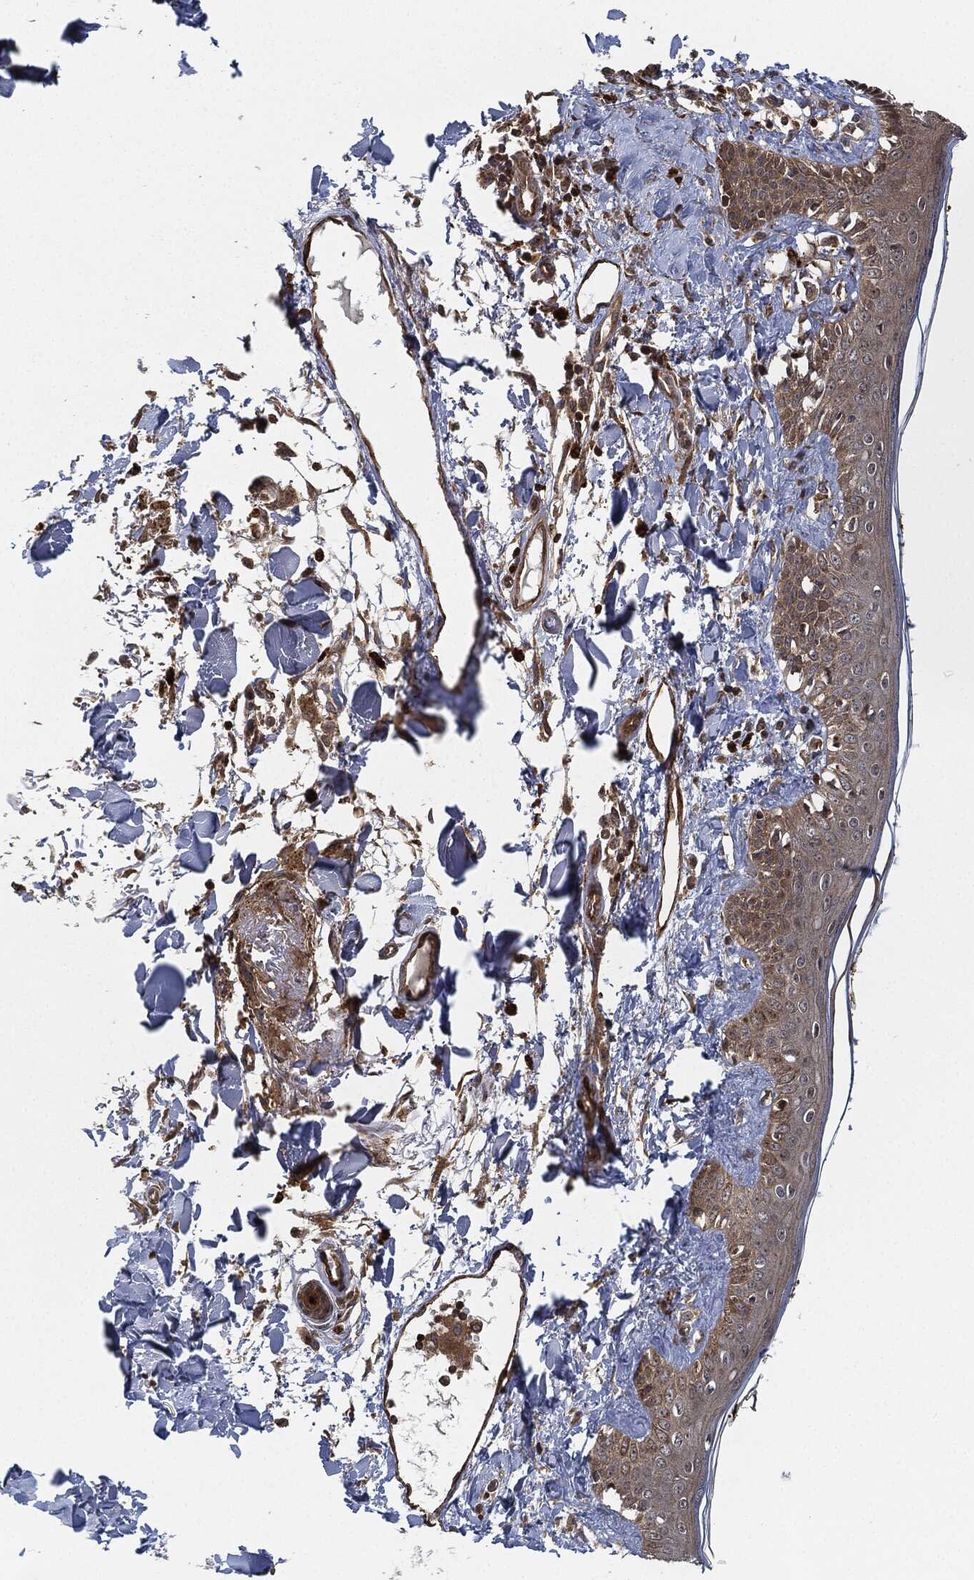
{"staining": {"intensity": "moderate", "quantity": ">75%", "location": "cytoplasmic/membranous"}, "tissue": "skin", "cell_type": "Fibroblasts", "image_type": "normal", "snomed": [{"axis": "morphology", "description": "Normal tissue, NOS"}, {"axis": "topography", "description": "Skin"}], "caption": "A medium amount of moderate cytoplasmic/membranous expression is identified in about >75% of fibroblasts in normal skin. (Brightfield microscopy of DAB IHC at high magnification).", "gene": "MAP3K3", "patient": {"sex": "male", "age": 76}}